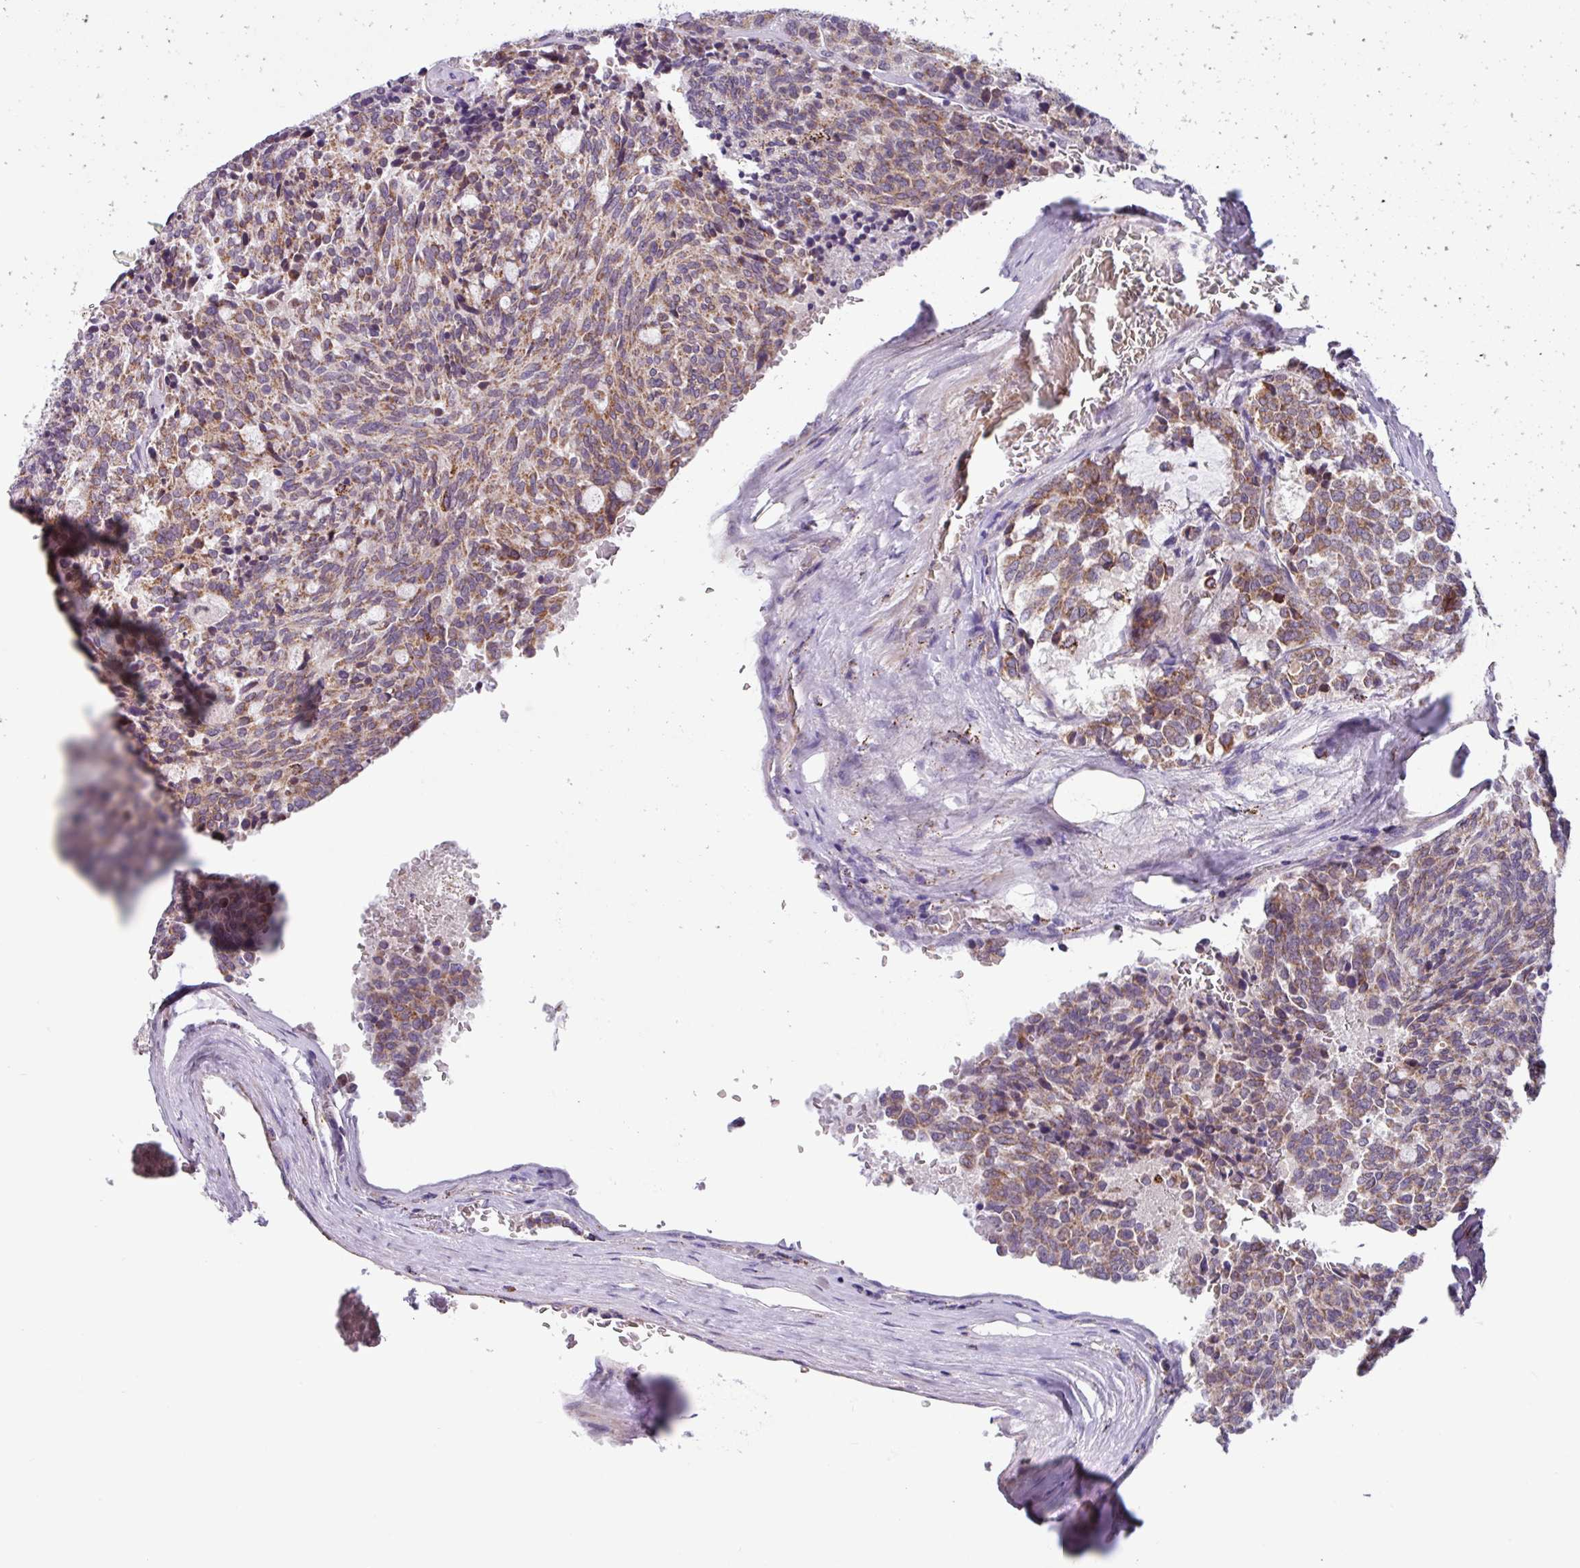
{"staining": {"intensity": "moderate", "quantity": ">75%", "location": "cytoplasmic/membranous"}, "tissue": "carcinoid", "cell_type": "Tumor cells", "image_type": "cancer", "snomed": [{"axis": "morphology", "description": "Carcinoid, malignant, NOS"}, {"axis": "topography", "description": "Pancreas"}], "caption": "The micrograph reveals immunohistochemical staining of carcinoid. There is moderate cytoplasmic/membranous staining is appreciated in approximately >75% of tumor cells.", "gene": "AKIRIN1", "patient": {"sex": "female", "age": 54}}